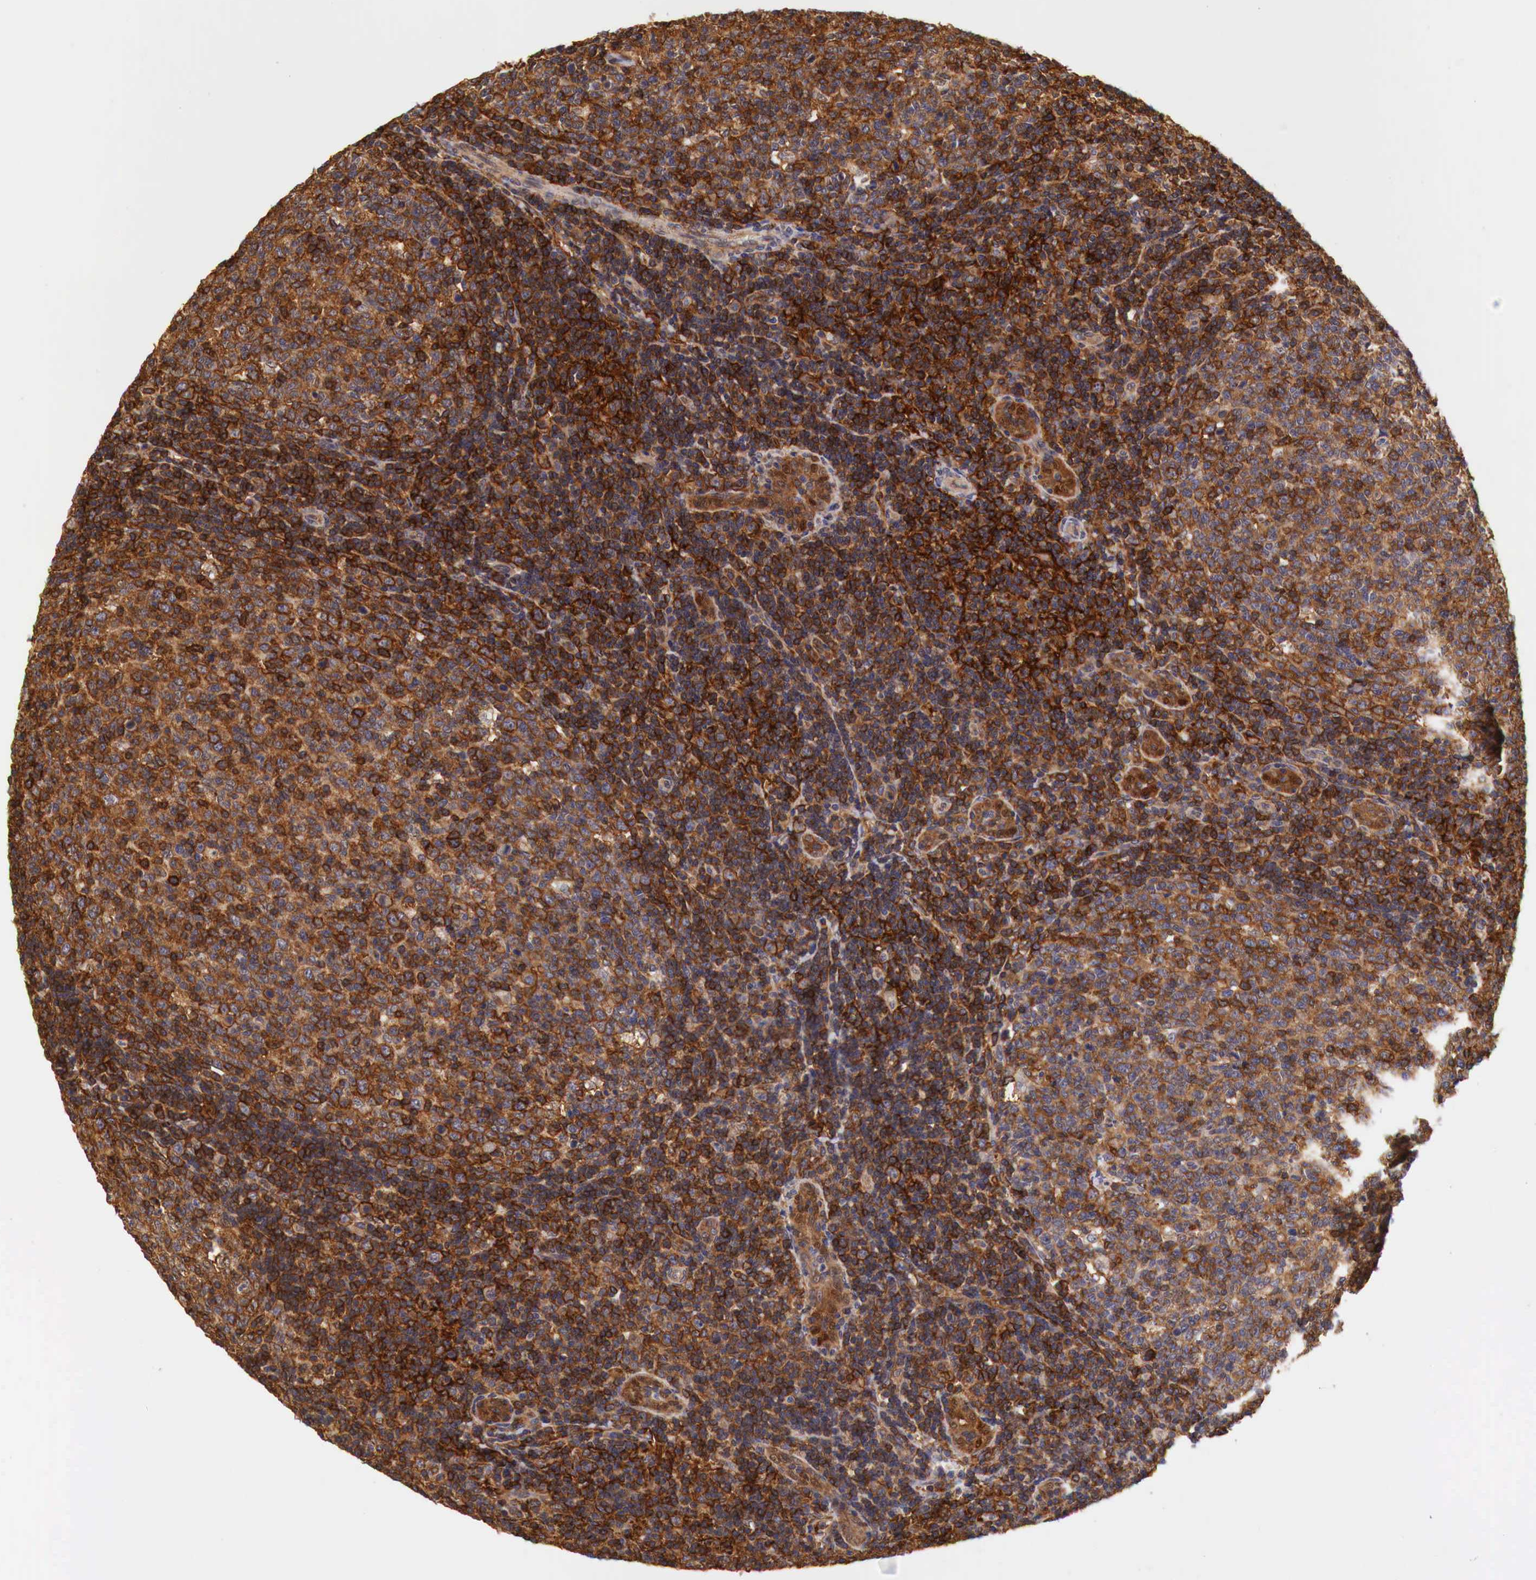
{"staining": {"intensity": "strong", "quantity": ">75%", "location": "cytoplasmic/membranous,nuclear"}, "tissue": "tonsil", "cell_type": "Germinal center cells", "image_type": "normal", "snomed": [{"axis": "morphology", "description": "Normal tissue, NOS"}, {"axis": "topography", "description": "Tonsil"}], "caption": "Benign tonsil reveals strong cytoplasmic/membranous,nuclear staining in approximately >75% of germinal center cells, visualized by immunohistochemistry.", "gene": "PABIR2", "patient": {"sex": "female", "age": 3}}